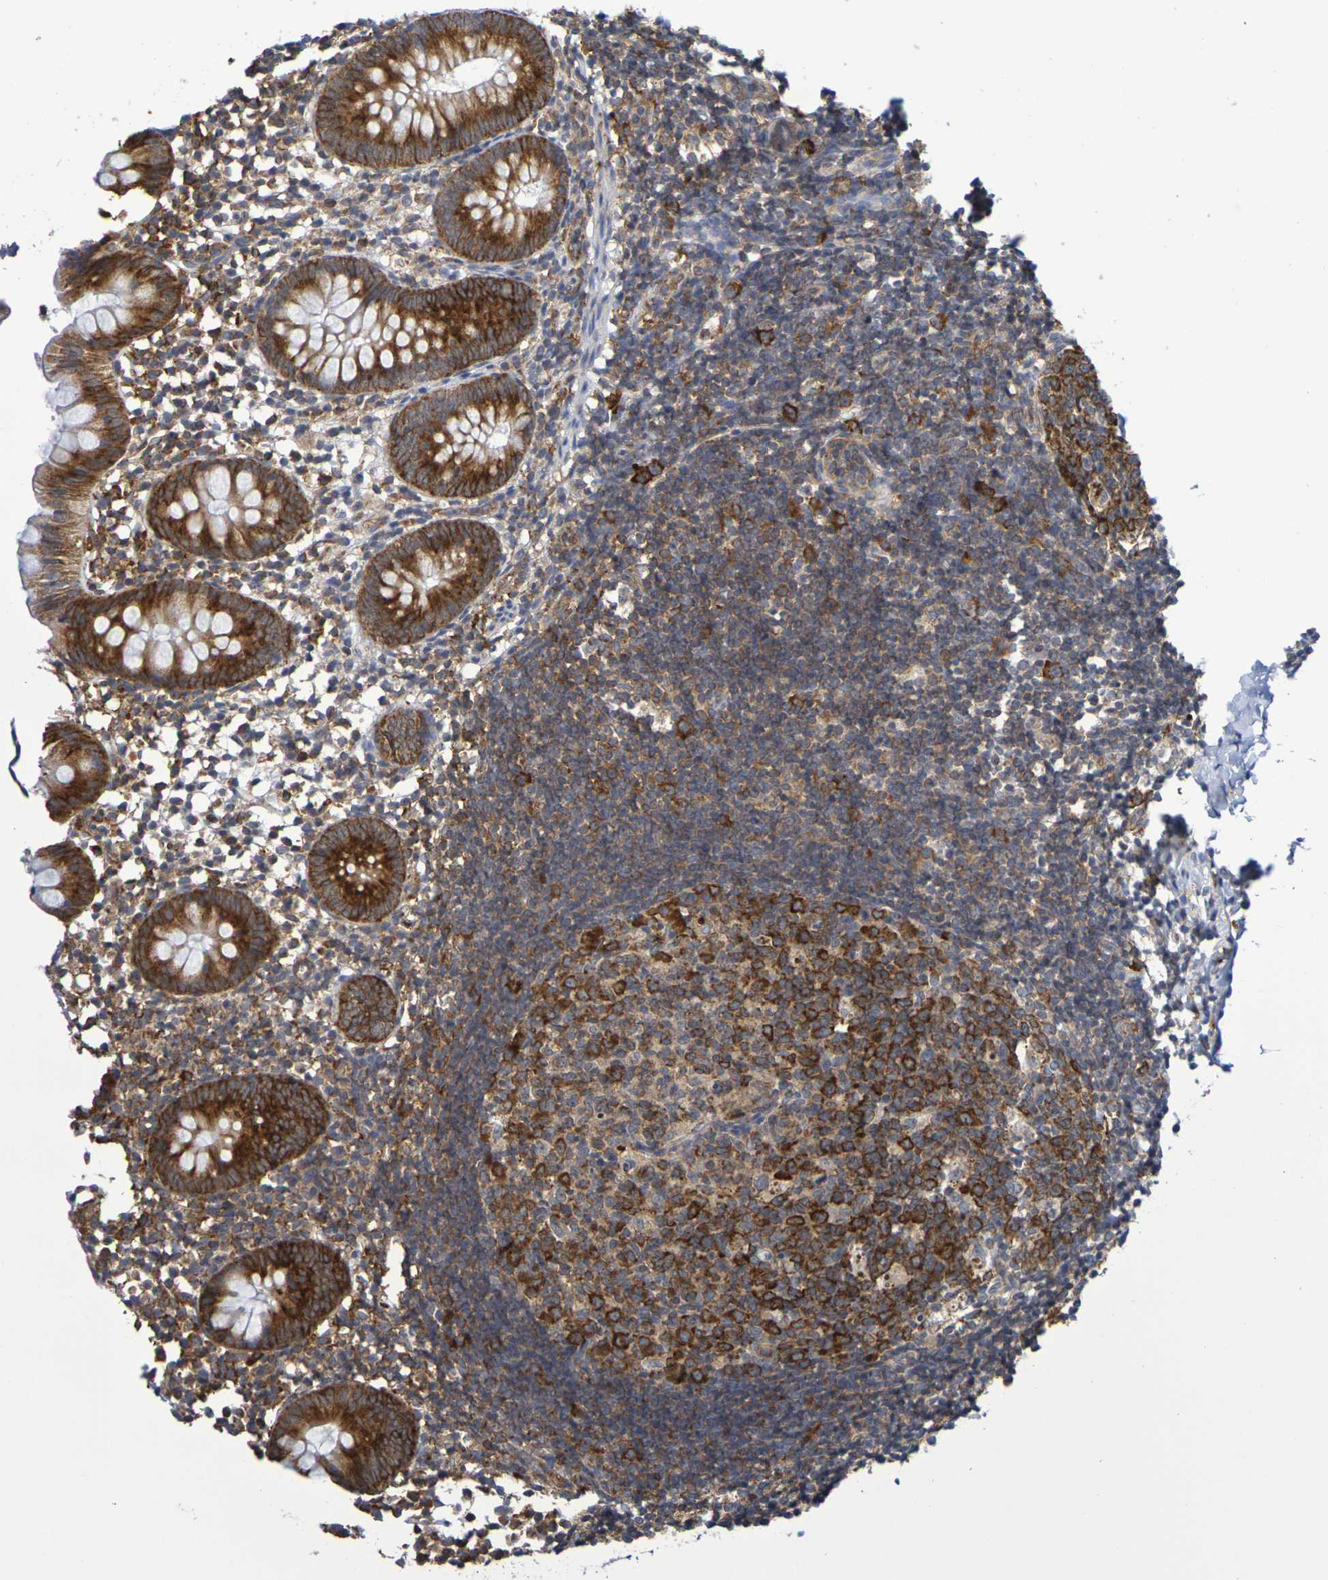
{"staining": {"intensity": "strong", "quantity": ">75%", "location": "cytoplasmic/membranous"}, "tissue": "appendix", "cell_type": "Glandular cells", "image_type": "normal", "snomed": [{"axis": "morphology", "description": "Normal tissue, NOS"}, {"axis": "topography", "description": "Appendix"}], "caption": "Unremarkable appendix displays strong cytoplasmic/membranous positivity in approximately >75% of glandular cells, visualized by immunohistochemistry. (DAB = brown stain, brightfield microscopy at high magnification).", "gene": "CHRNB1", "patient": {"sex": "female", "age": 20}}